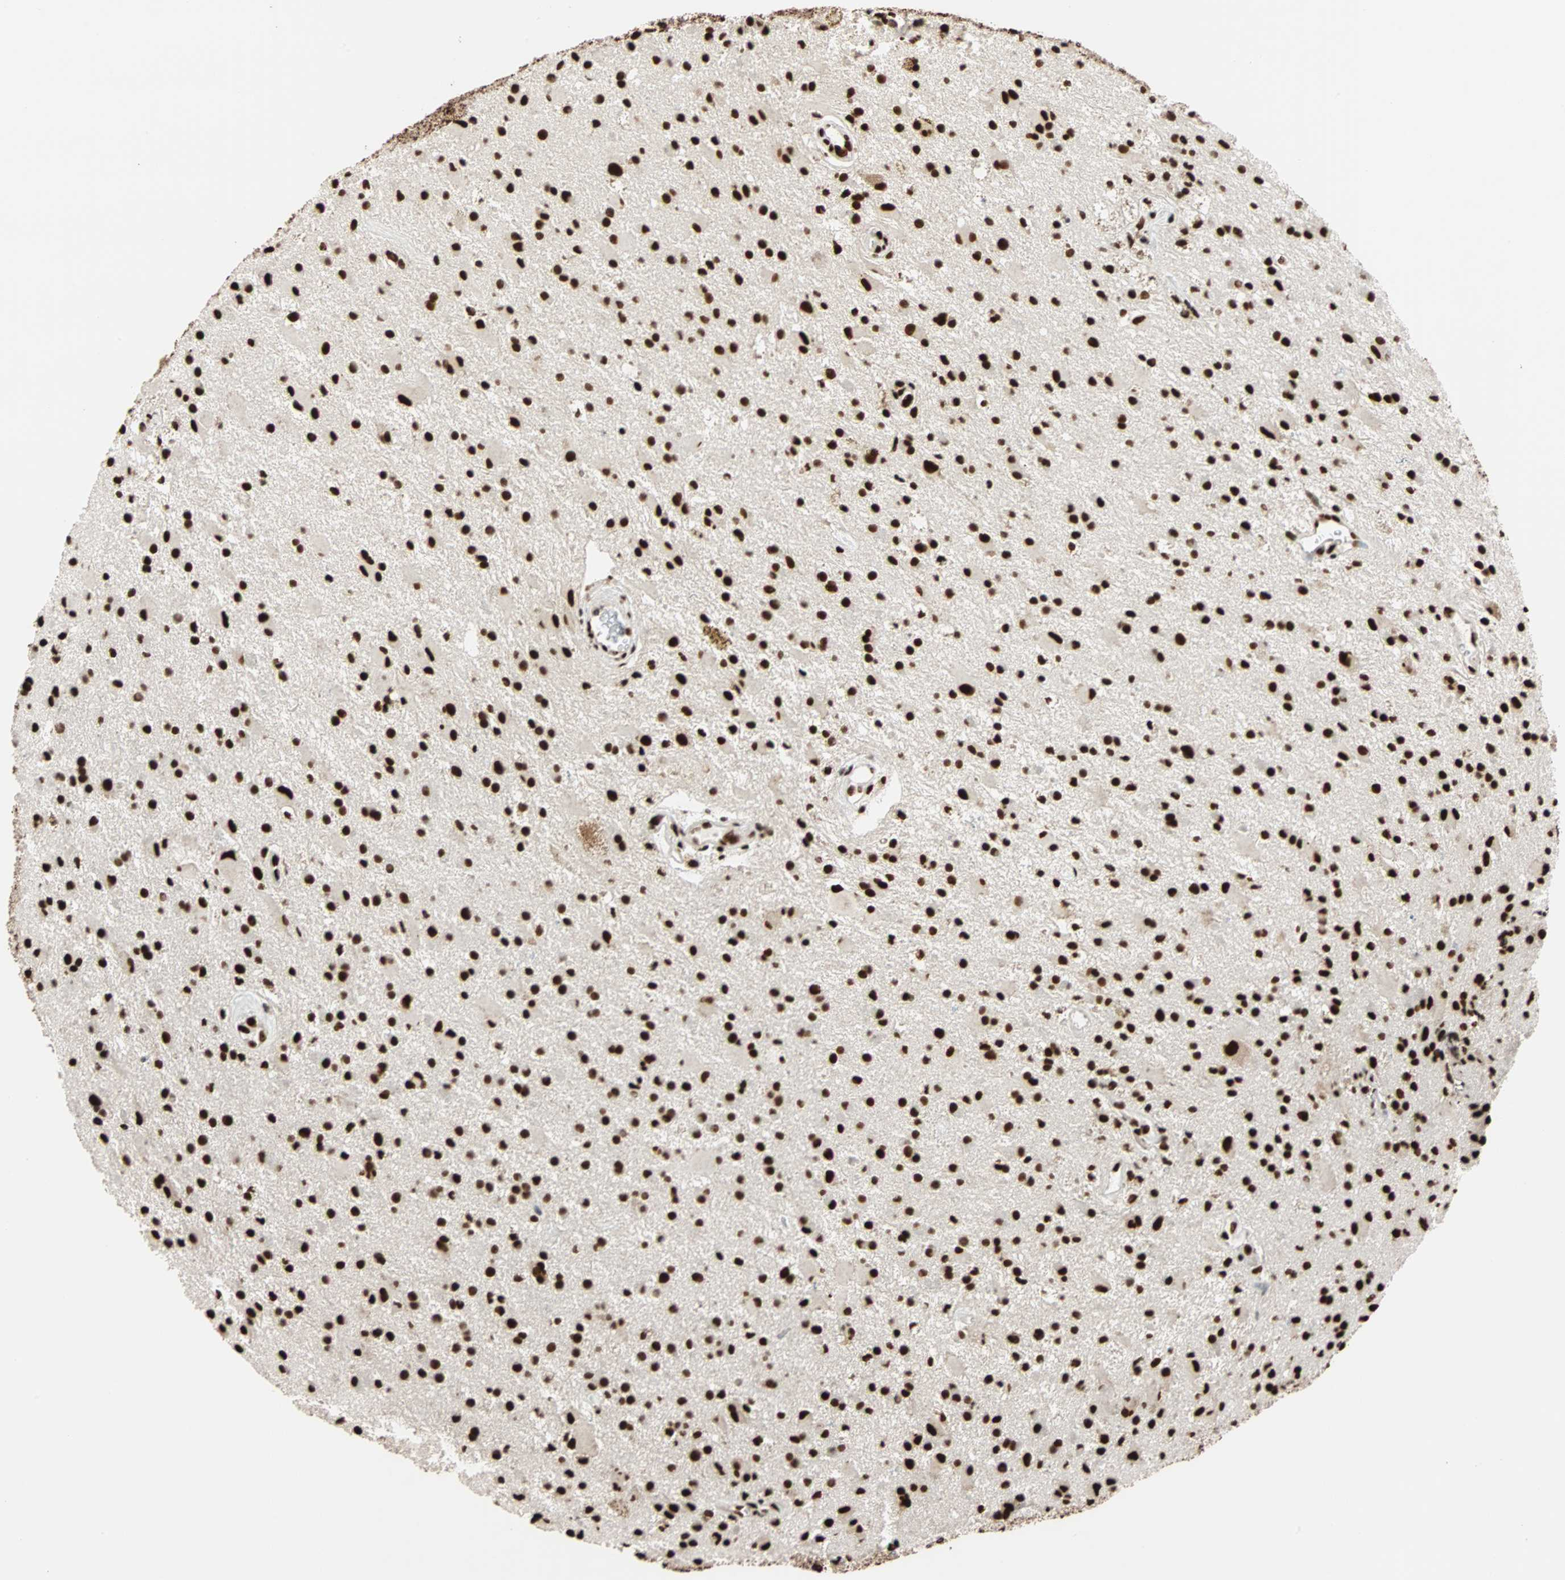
{"staining": {"intensity": "strong", "quantity": ">75%", "location": "nuclear"}, "tissue": "glioma", "cell_type": "Tumor cells", "image_type": "cancer", "snomed": [{"axis": "morphology", "description": "Glioma, malignant, Low grade"}, {"axis": "topography", "description": "Brain"}], "caption": "The micrograph exhibits a brown stain indicating the presence of a protein in the nuclear of tumor cells in malignant glioma (low-grade).", "gene": "ILF2", "patient": {"sex": "male", "age": 58}}